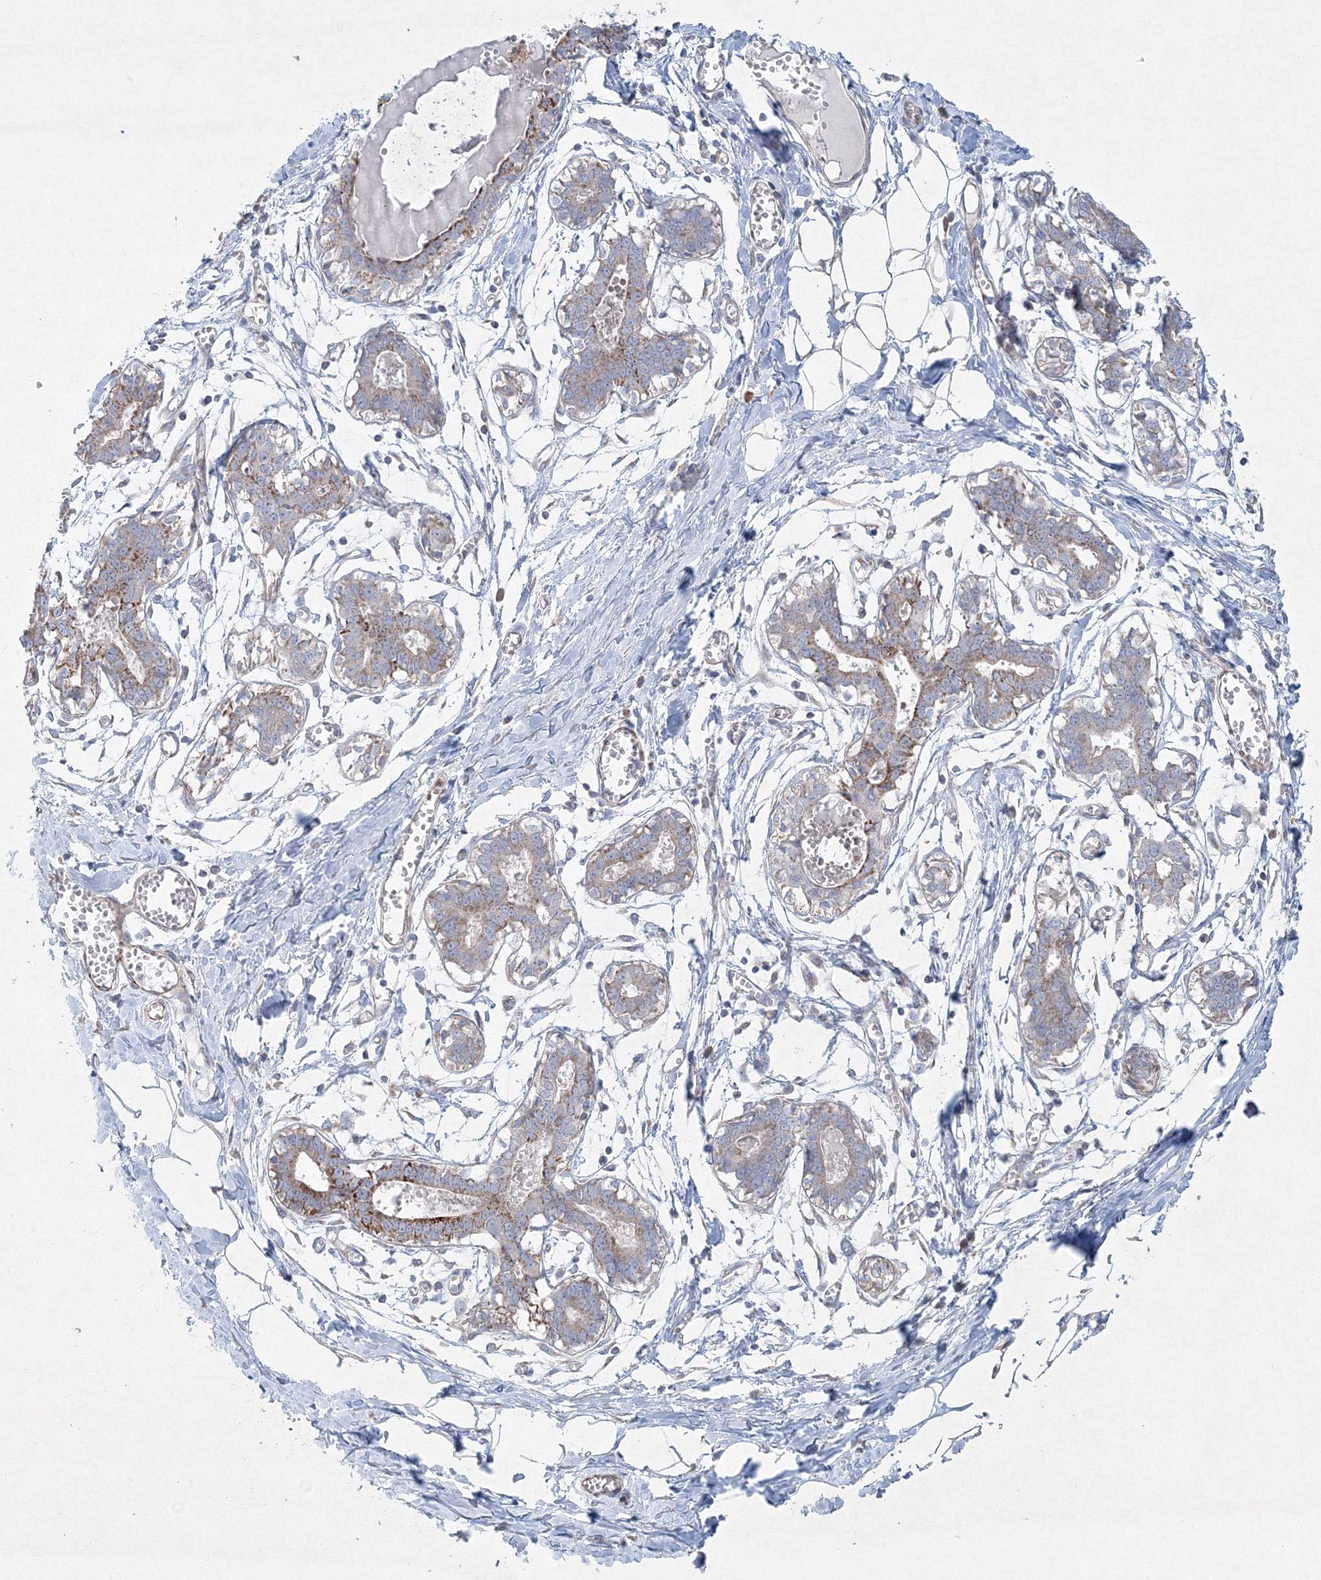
{"staining": {"intensity": "negative", "quantity": "none", "location": "none"}, "tissue": "breast", "cell_type": "Adipocytes", "image_type": "normal", "snomed": [{"axis": "morphology", "description": "Normal tissue, NOS"}, {"axis": "topography", "description": "Breast"}], "caption": "Immunohistochemistry (IHC) of unremarkable human breast displays no staining in adipocytes.", "gene": "WDR49", "patient": {"sex": "female", "age": 27}}